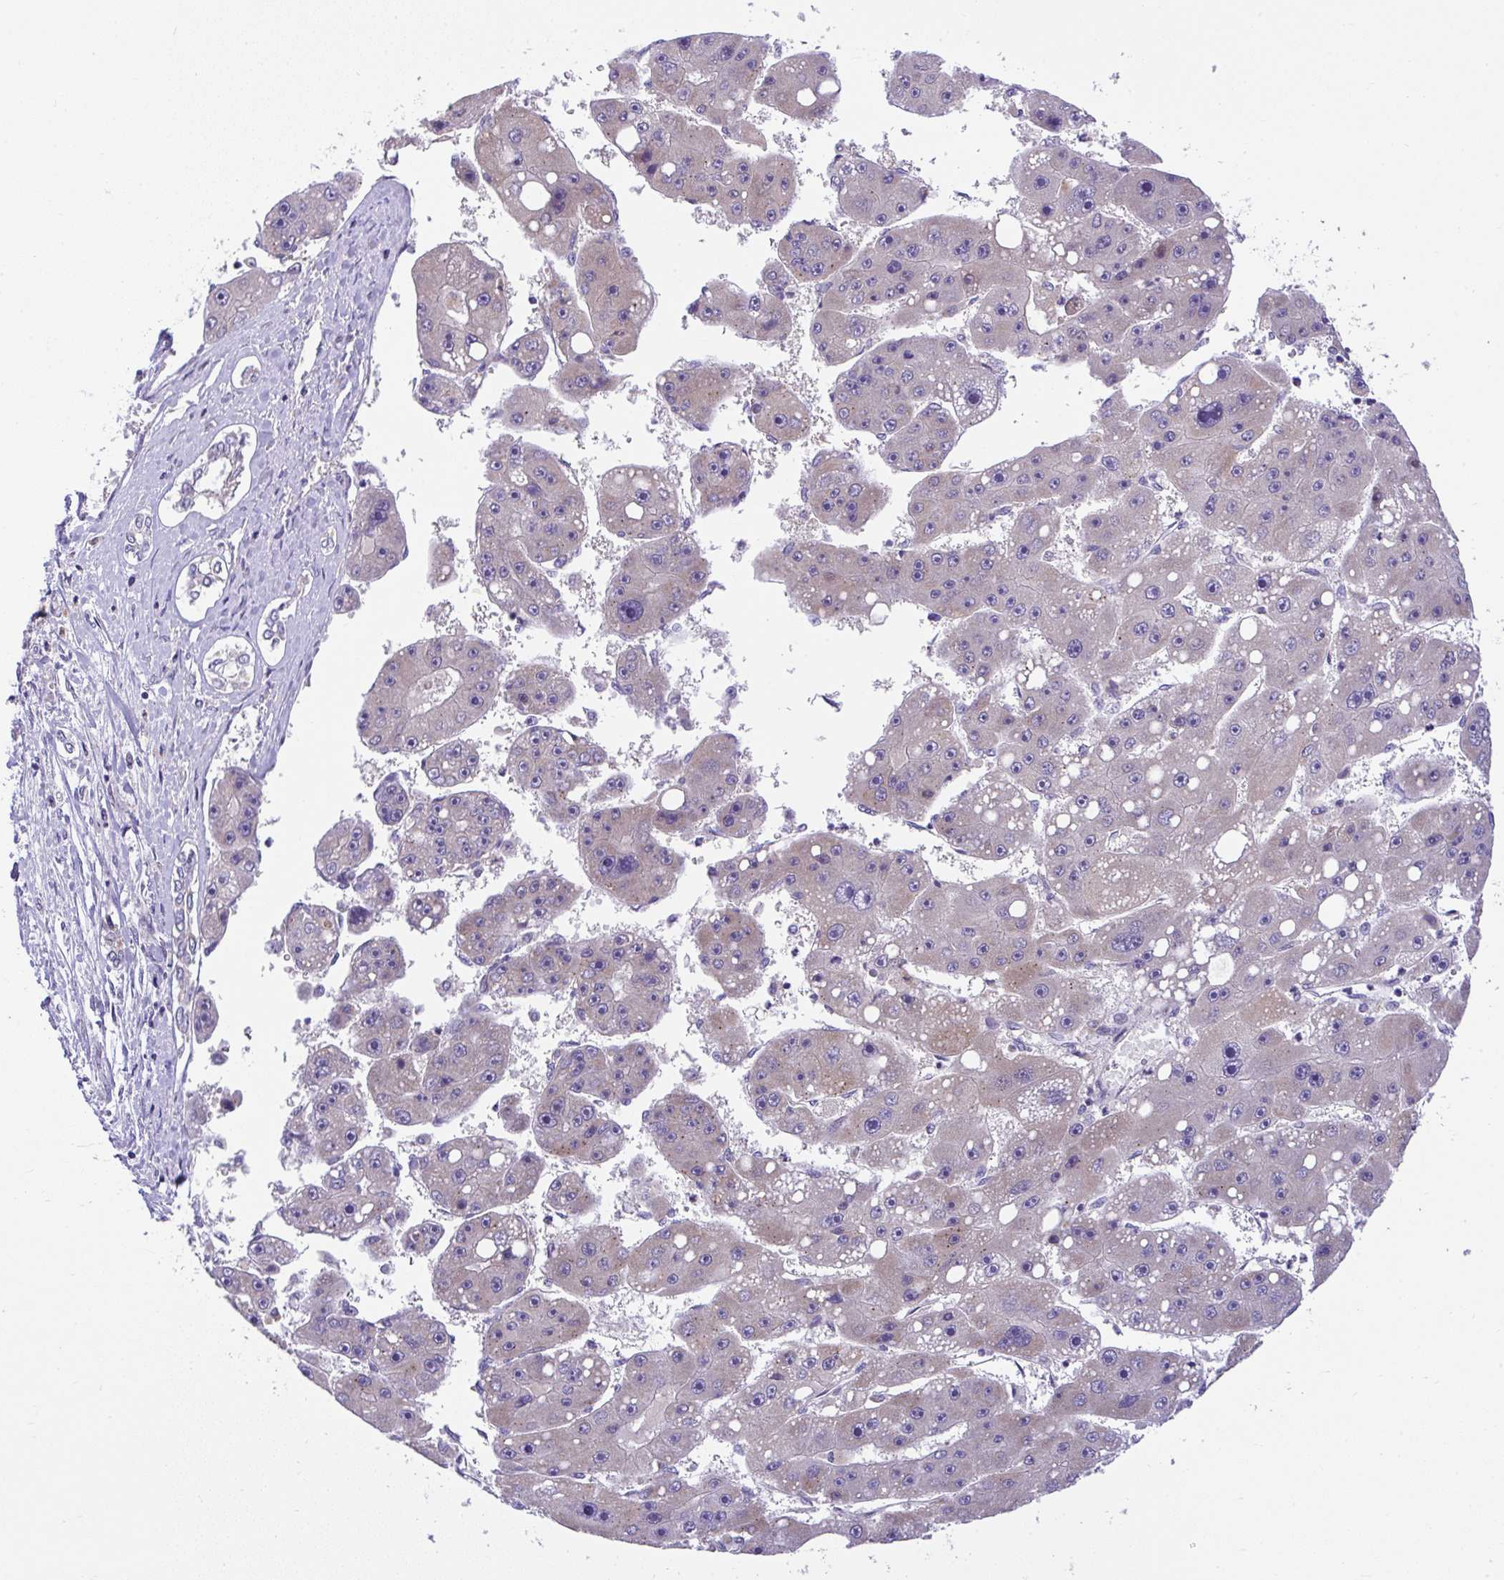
{"staining": {"intensity": "weak", "quantity": "<25%", "location": "cytoplasmic/membranous"}, "tissue": "liver cancer", "cell_type": "Tumor cells", "image_type": "cancer", "snomed": [{"axis": "morphology", "description": "Carcinoma, Hepatocellular, NOS"}, {"axis": "topography", "description": "Liver"}], "caption": "Protein analysis of hepatocellular carcinoma (liver) reveals no significant positivity in tumor cells. (DAB immunohistochemistry (IHC) with hematoxylin counter stain).", "gene": "CHIA", "patient": {"sex": "female", "age": 61}}